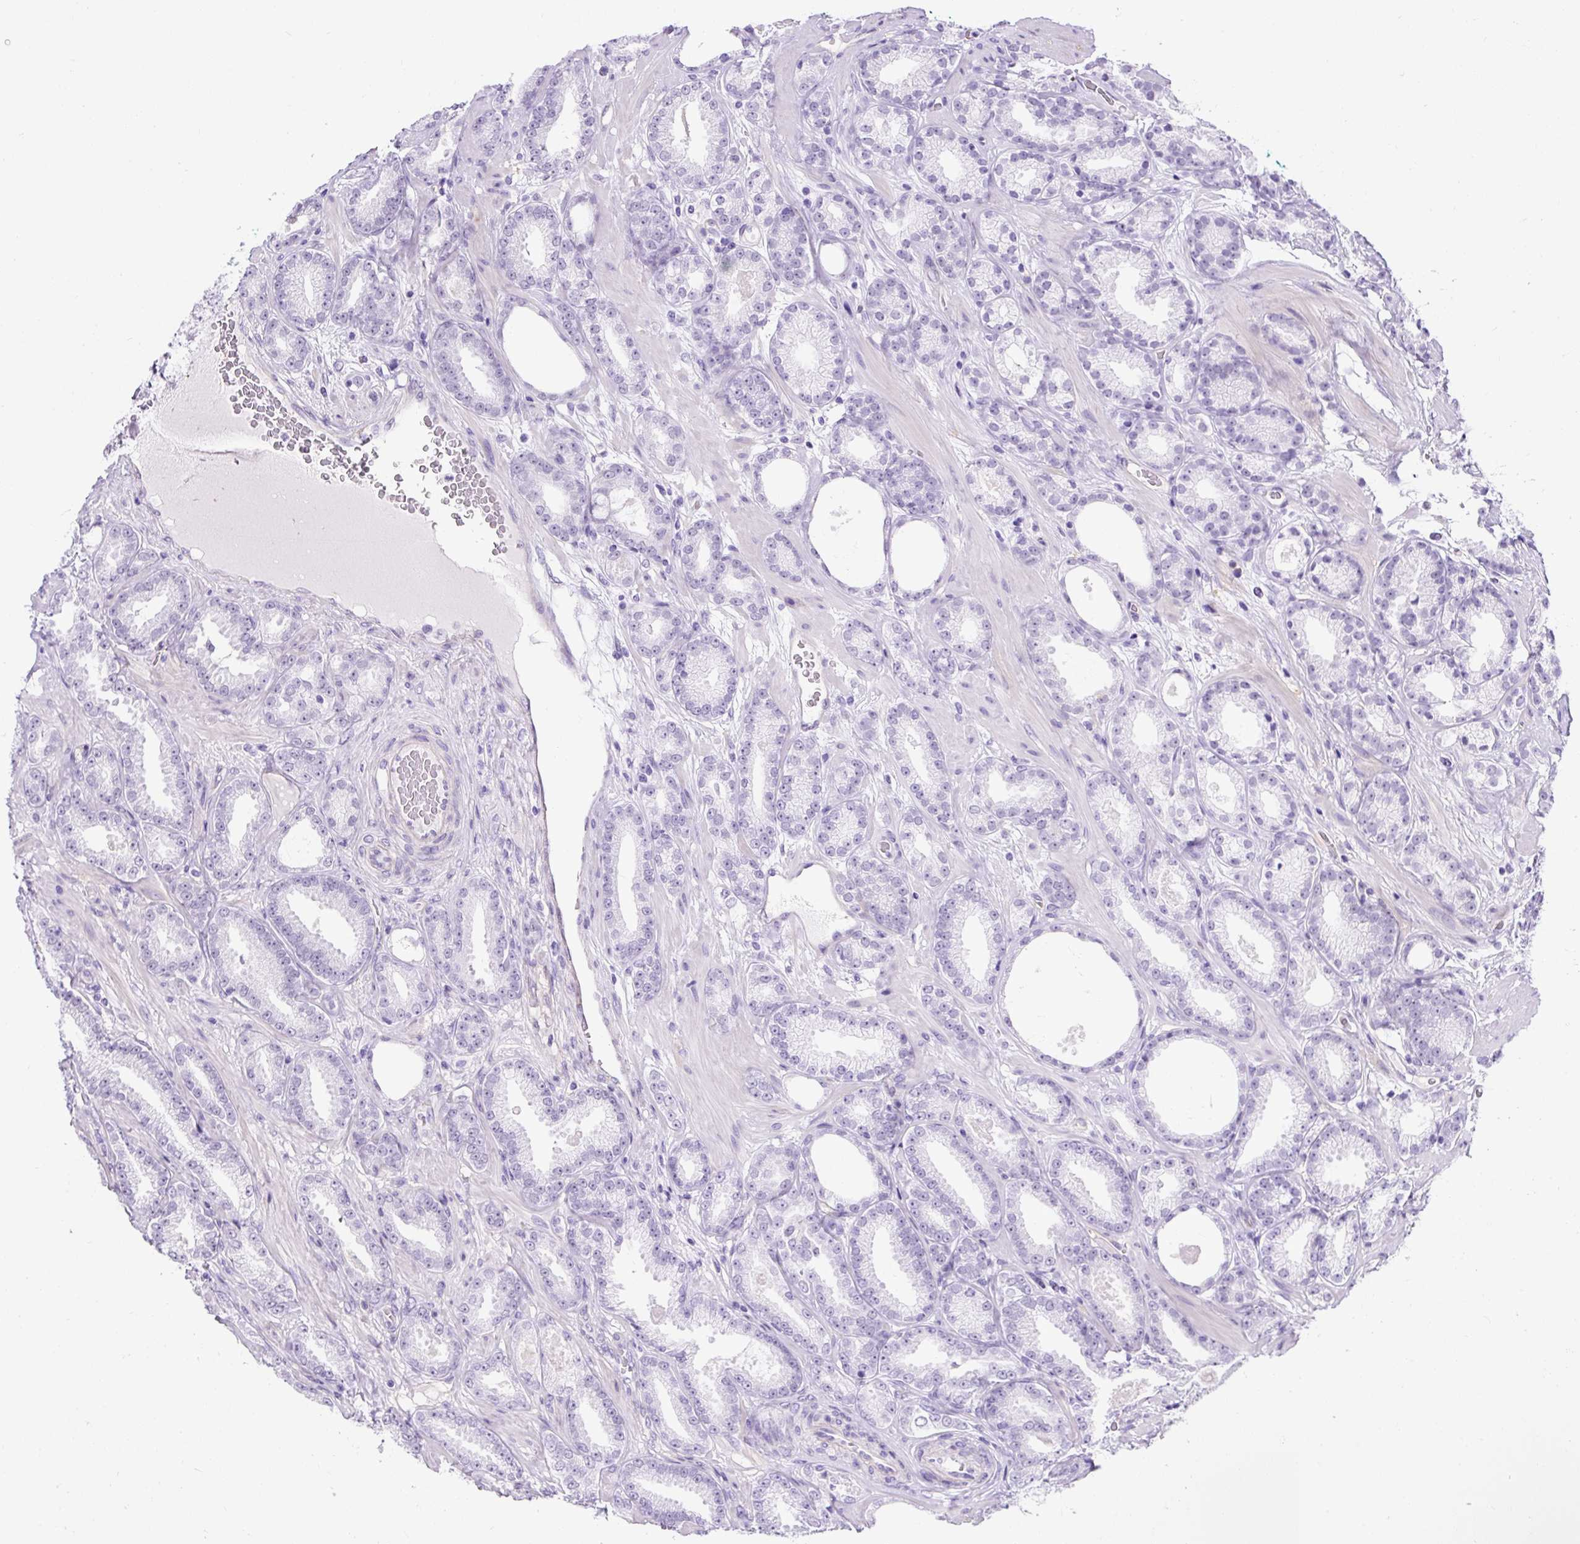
{"staining": {"intensity": "negative", "quantity": "none", "location": "none"}, "tissue": "prostate cancer", "cell_type": "Tumor cells", "image_type": "cancer", "snomed": [{"axis": "morphology", "description": "Adenocarcinoma, Low grade"}, {"axis": "topography", "description": "Prostate"}], "caption": "A histopathology image of human prostate cancer (low-grade adenocarcinoma) is negative for staining in tumor cells. (Stains: DAB IHC with hematoxylin counter stain, Microscopy: brightfield microscopy at high magnification).", "gene": "KRT12", "patient": {"sex": "male", "age": 61}}